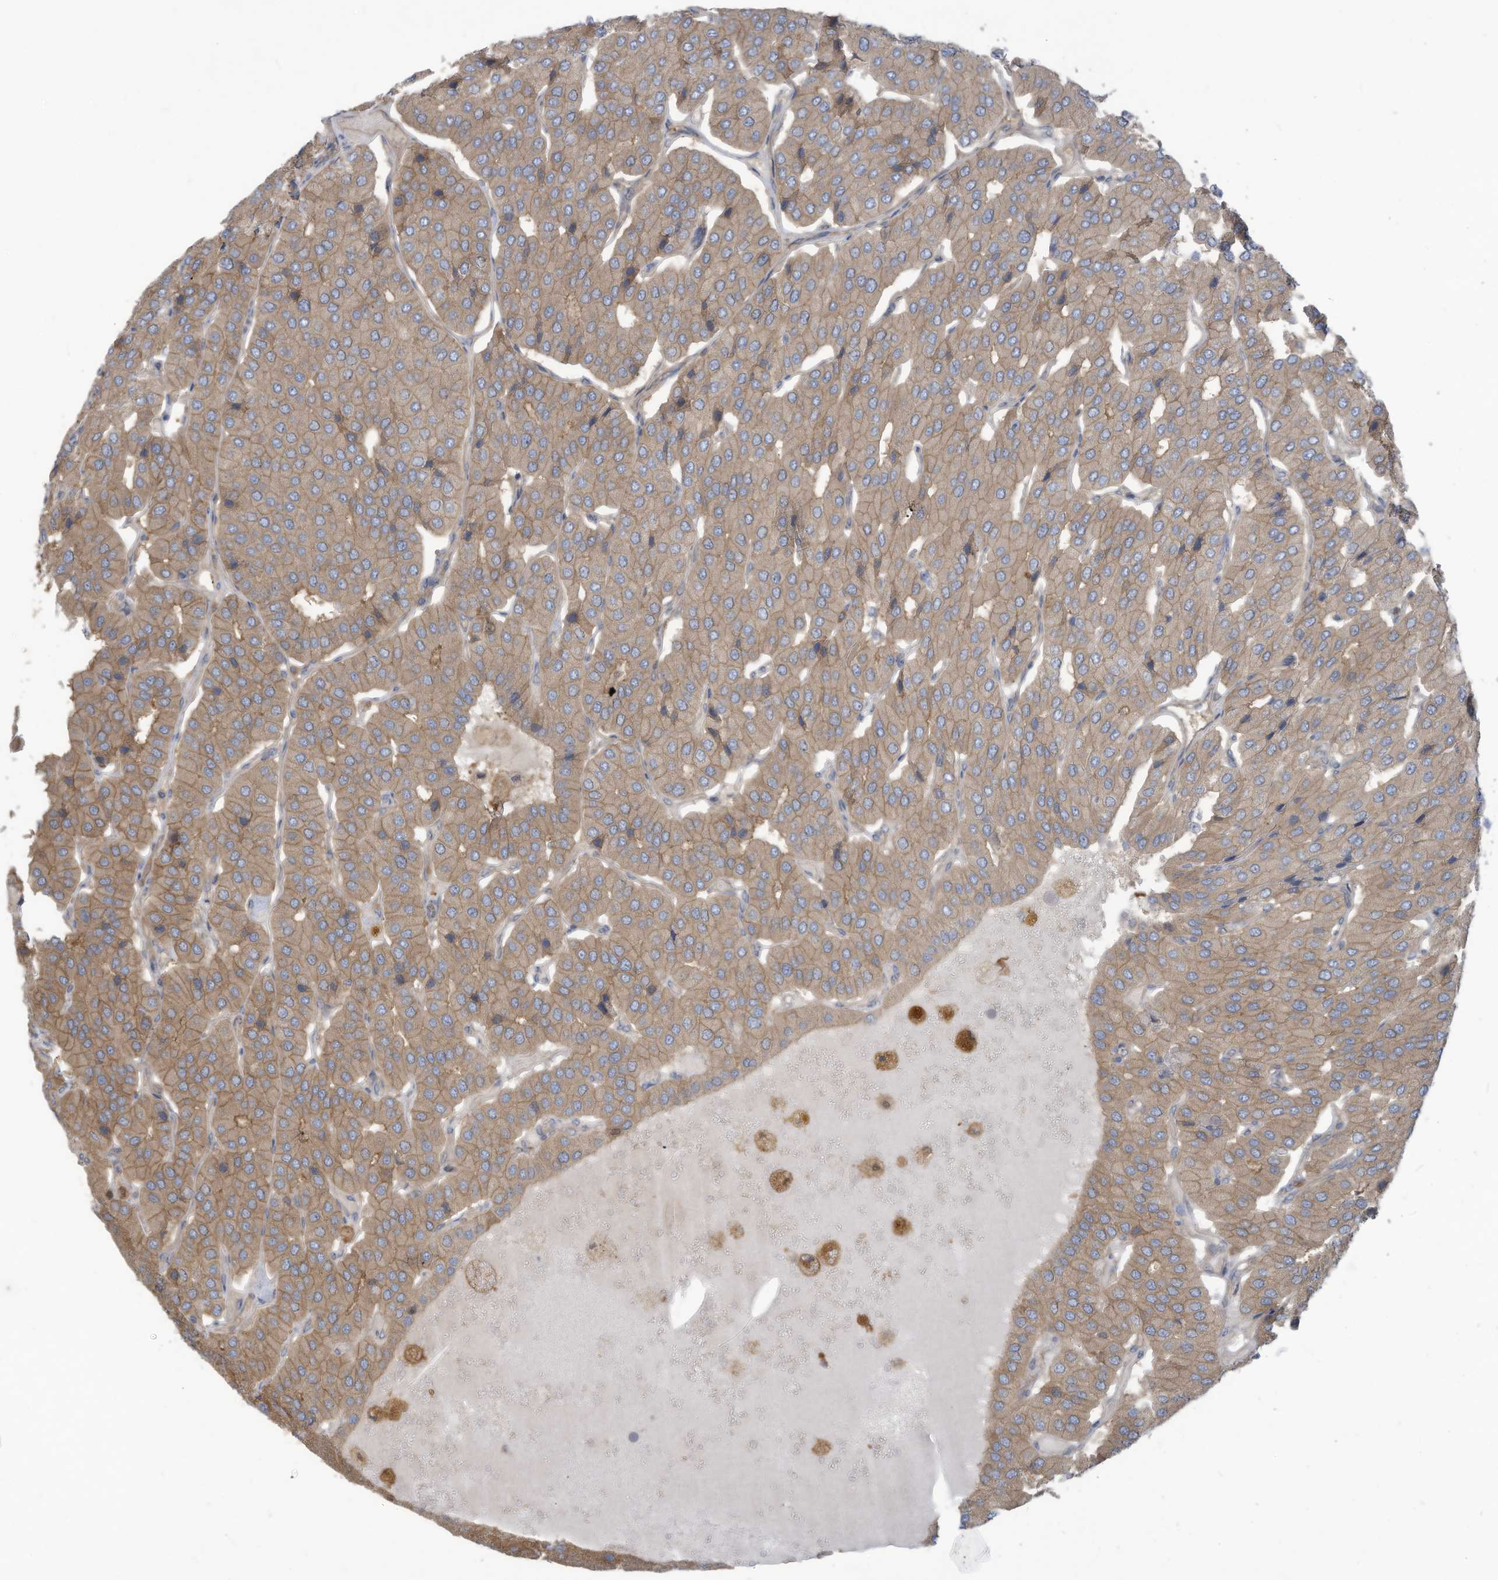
{"staining": {"intensity": "moderate", "quantity": ">75%", "location": "cytoplasmic/membranous"}, "tissue": "parathyroid gland", "cell_type": "Glandular cells", "image_type": "normal", "snomed": [{"axis": "morphology", "description": "Normal tissue, NOS"}, {"axis": "morphology", "description": "Adenoma, NOS"}, {"axis": "topography", "description": "Parathyroid gland"}], "caption": "A medium amount of moderate cytoplasmic/membranous positivity is seen in about >75% of glandular cells in unremarkable parathyroid gland. (brown staining indicates protein expression, while blue staining denotes nuclei).", "gene": "ADI1", "patient": {"sex": "female", "age": 86}}